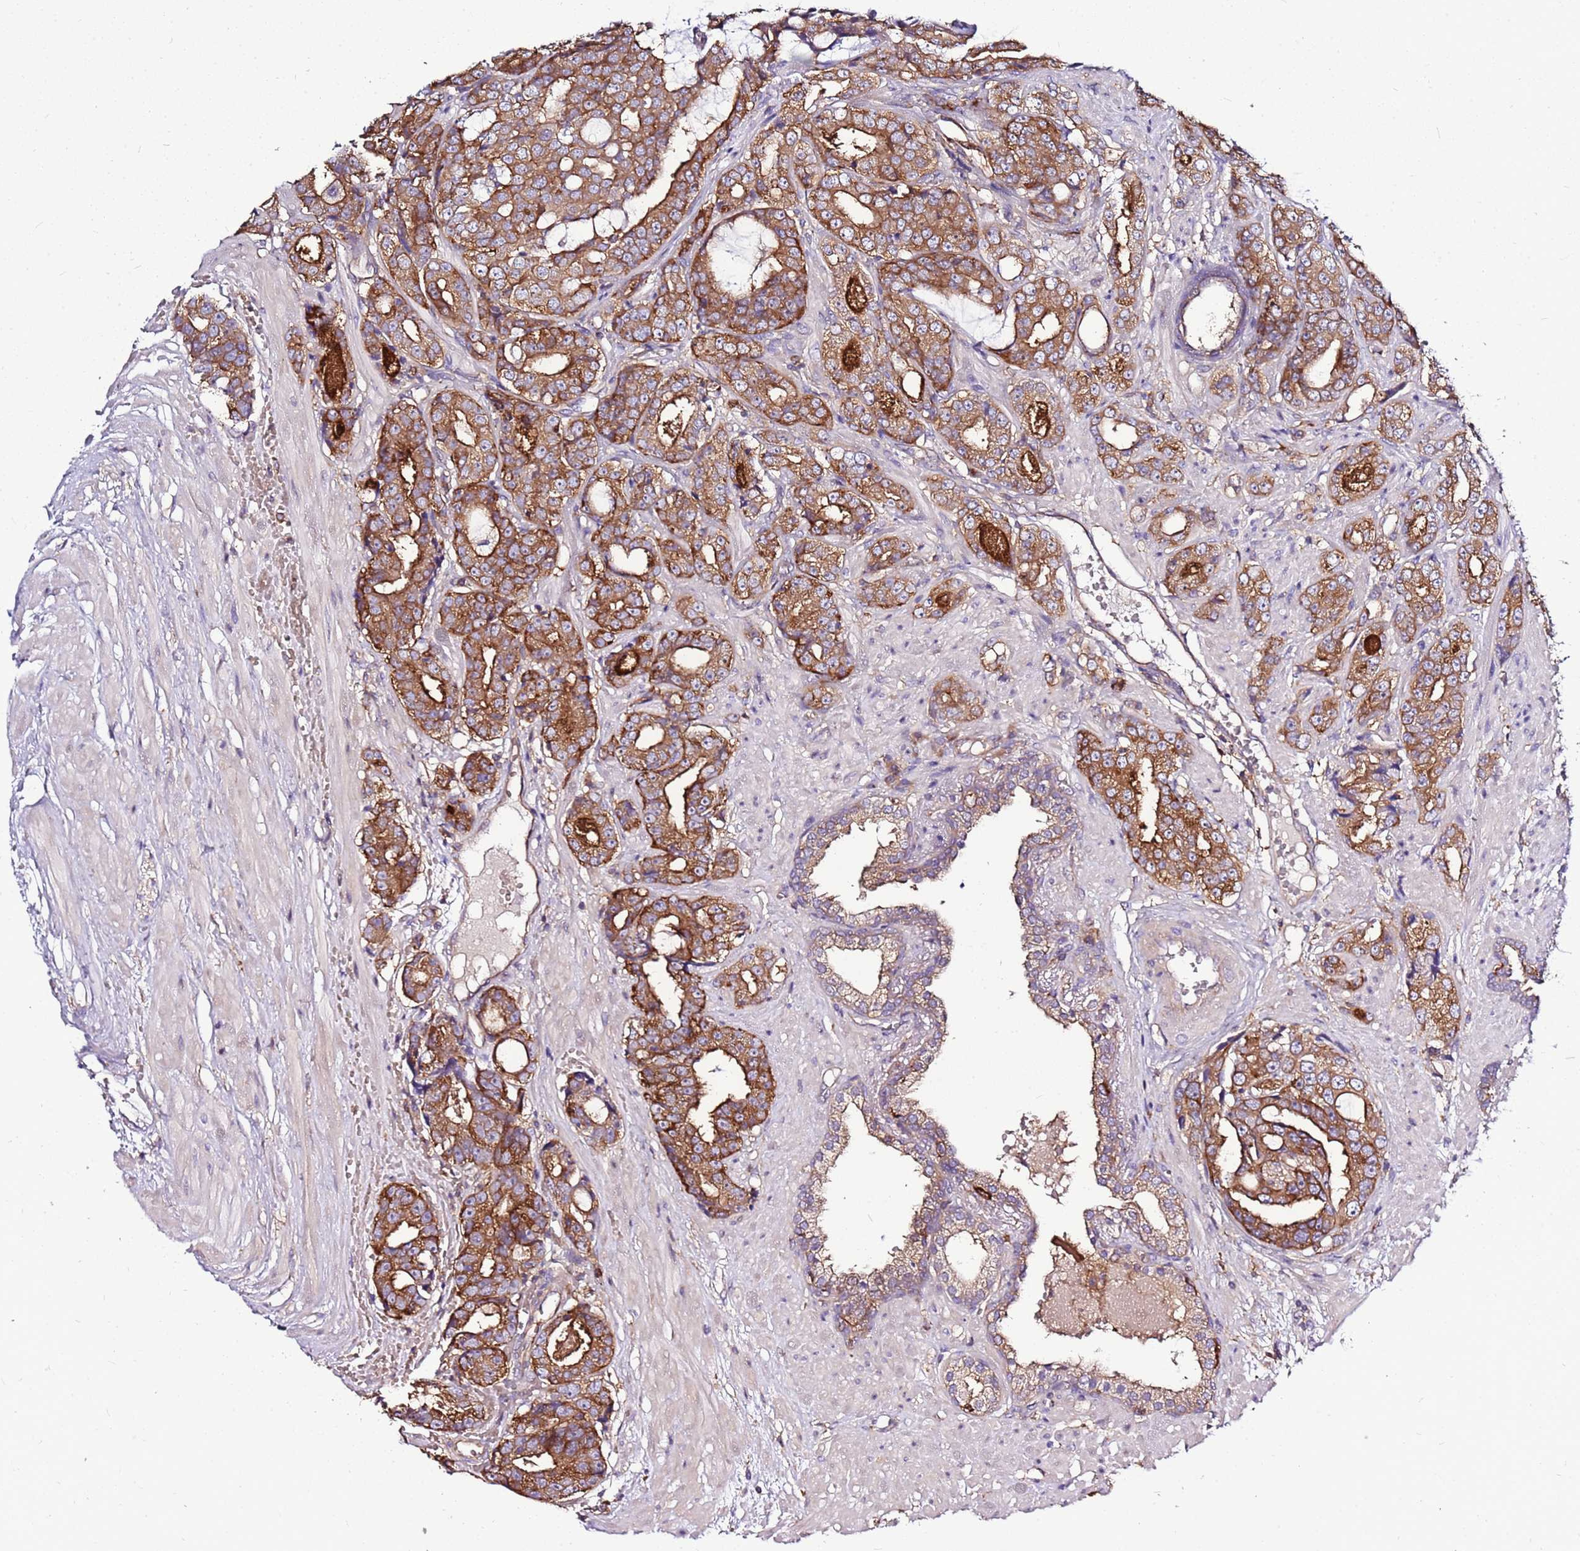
{"staining": {"intensity": "strong", "quantity": ">75%", "location": "cytoplasmic/membranous"}, "tissue": "prostate cancer", "cell_type": "Tumor cells", "image_type": "cancer", "snomed": [{"axis": "morphology", "description": "Adenocarcinoma, High grade"}, {"axis": "topography", "description": "Prostate"}], "caption": "High-grade adenocarcinoma (prostate) was stained to show a protein in brown. There is high levels of strong cytoplasmic/membranous expression in approximately >75% of tumor cells. (DAB (3,3'-diaminobenzidine) IHC with brightfield microscopy, high magnification).", "gene": "ATXN2L", "patient": {"sex": "male", "age": 71}}